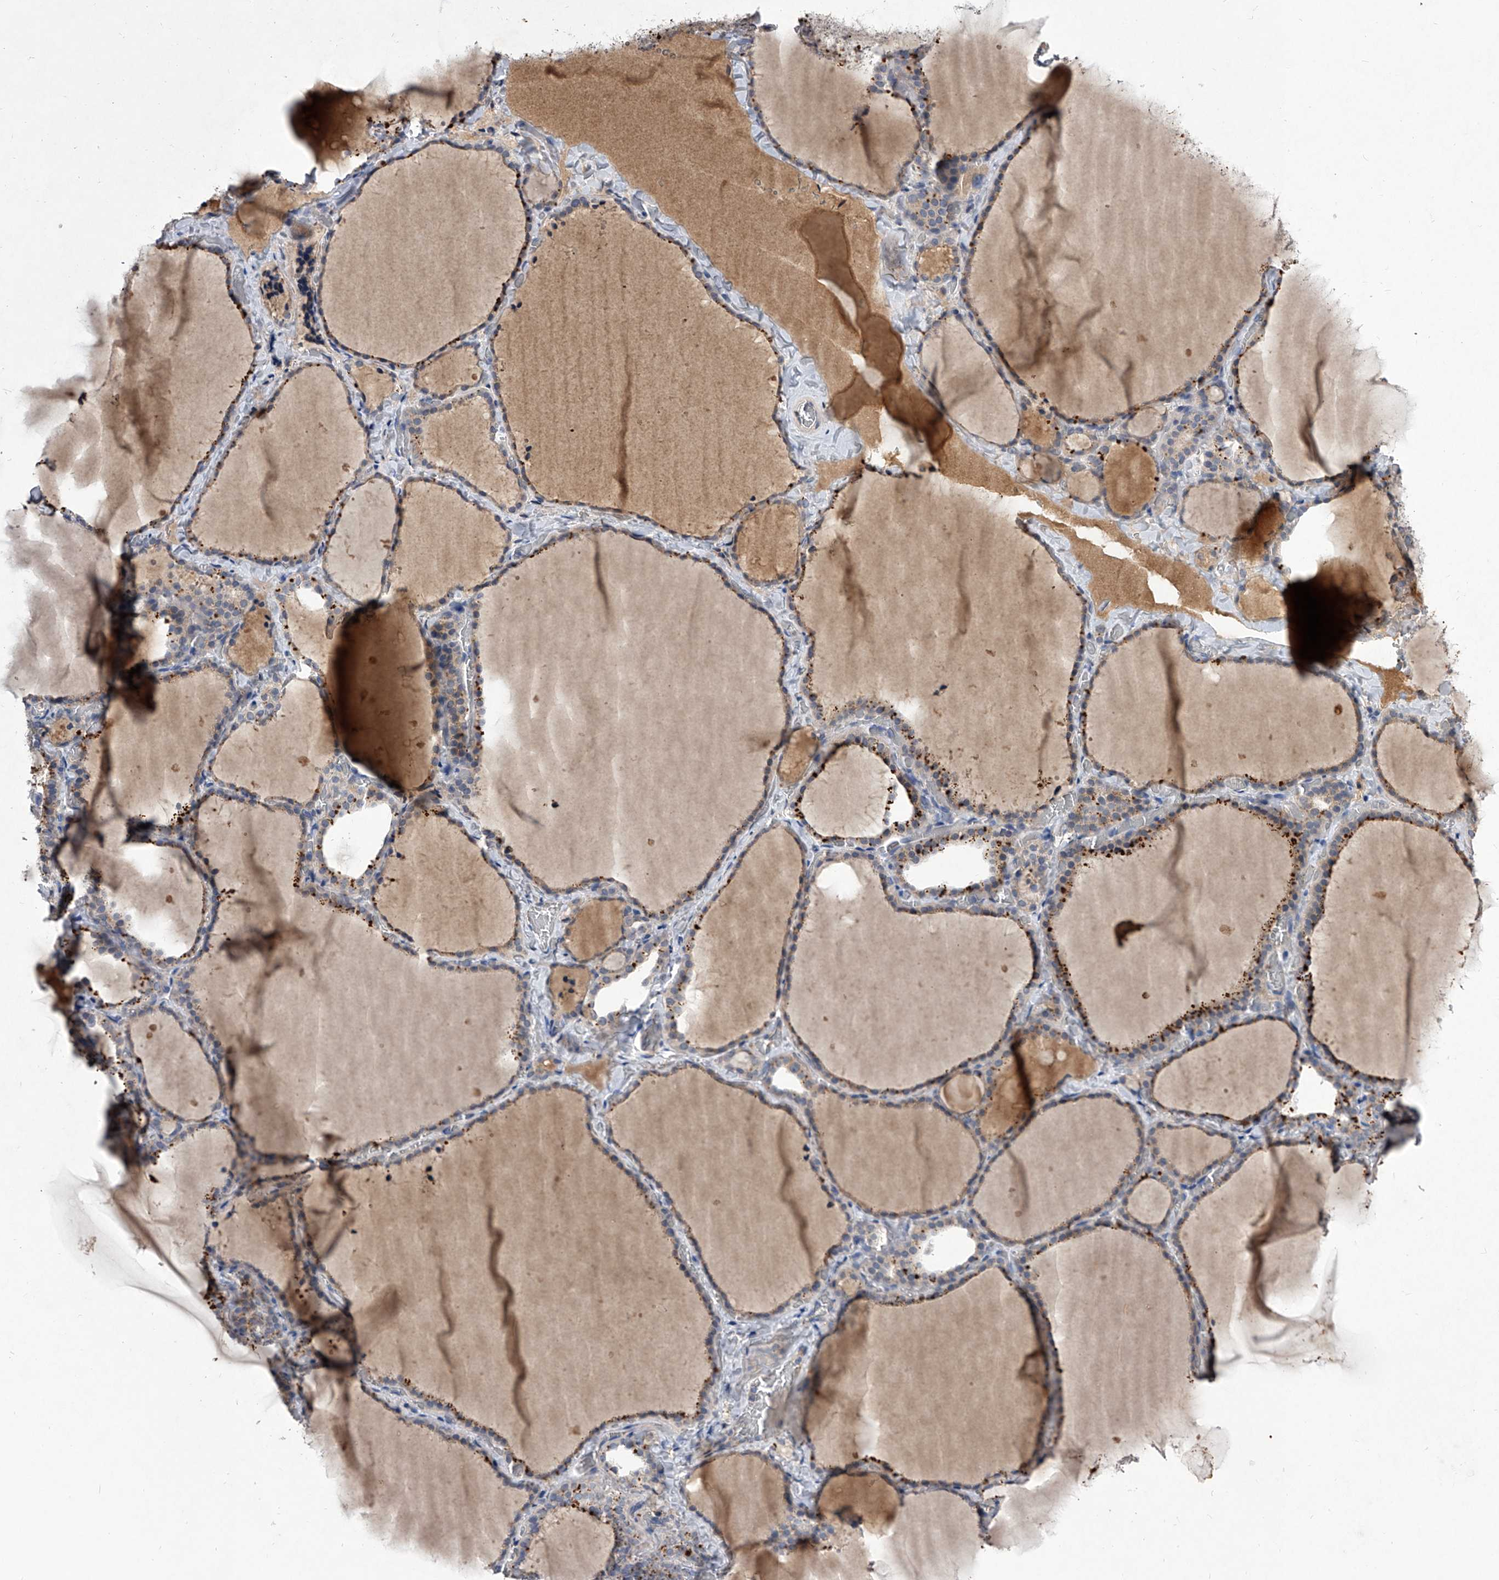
{"staining": {"intensity": "moderate", "quantity": "25%-75%", "location": "cytoplasmic/membranous"}, "tissue": "thyroid gland", "cell_type": "Glandular cells", "image_type": "normal", "snomed": [{"axis": "morphology", "description": "Normal tissue, NOS"}, {"axis": "topography", "description": "Thyroid gland"}], "caption": "This is a micrograph of immunohistochemistry staining of unremarkable thyroid gland, which shows moderate staining in the cytoplasmic/membranous of glandular cells.", "gene": "C5", "patient": {"sex": "female", "age": 22}}